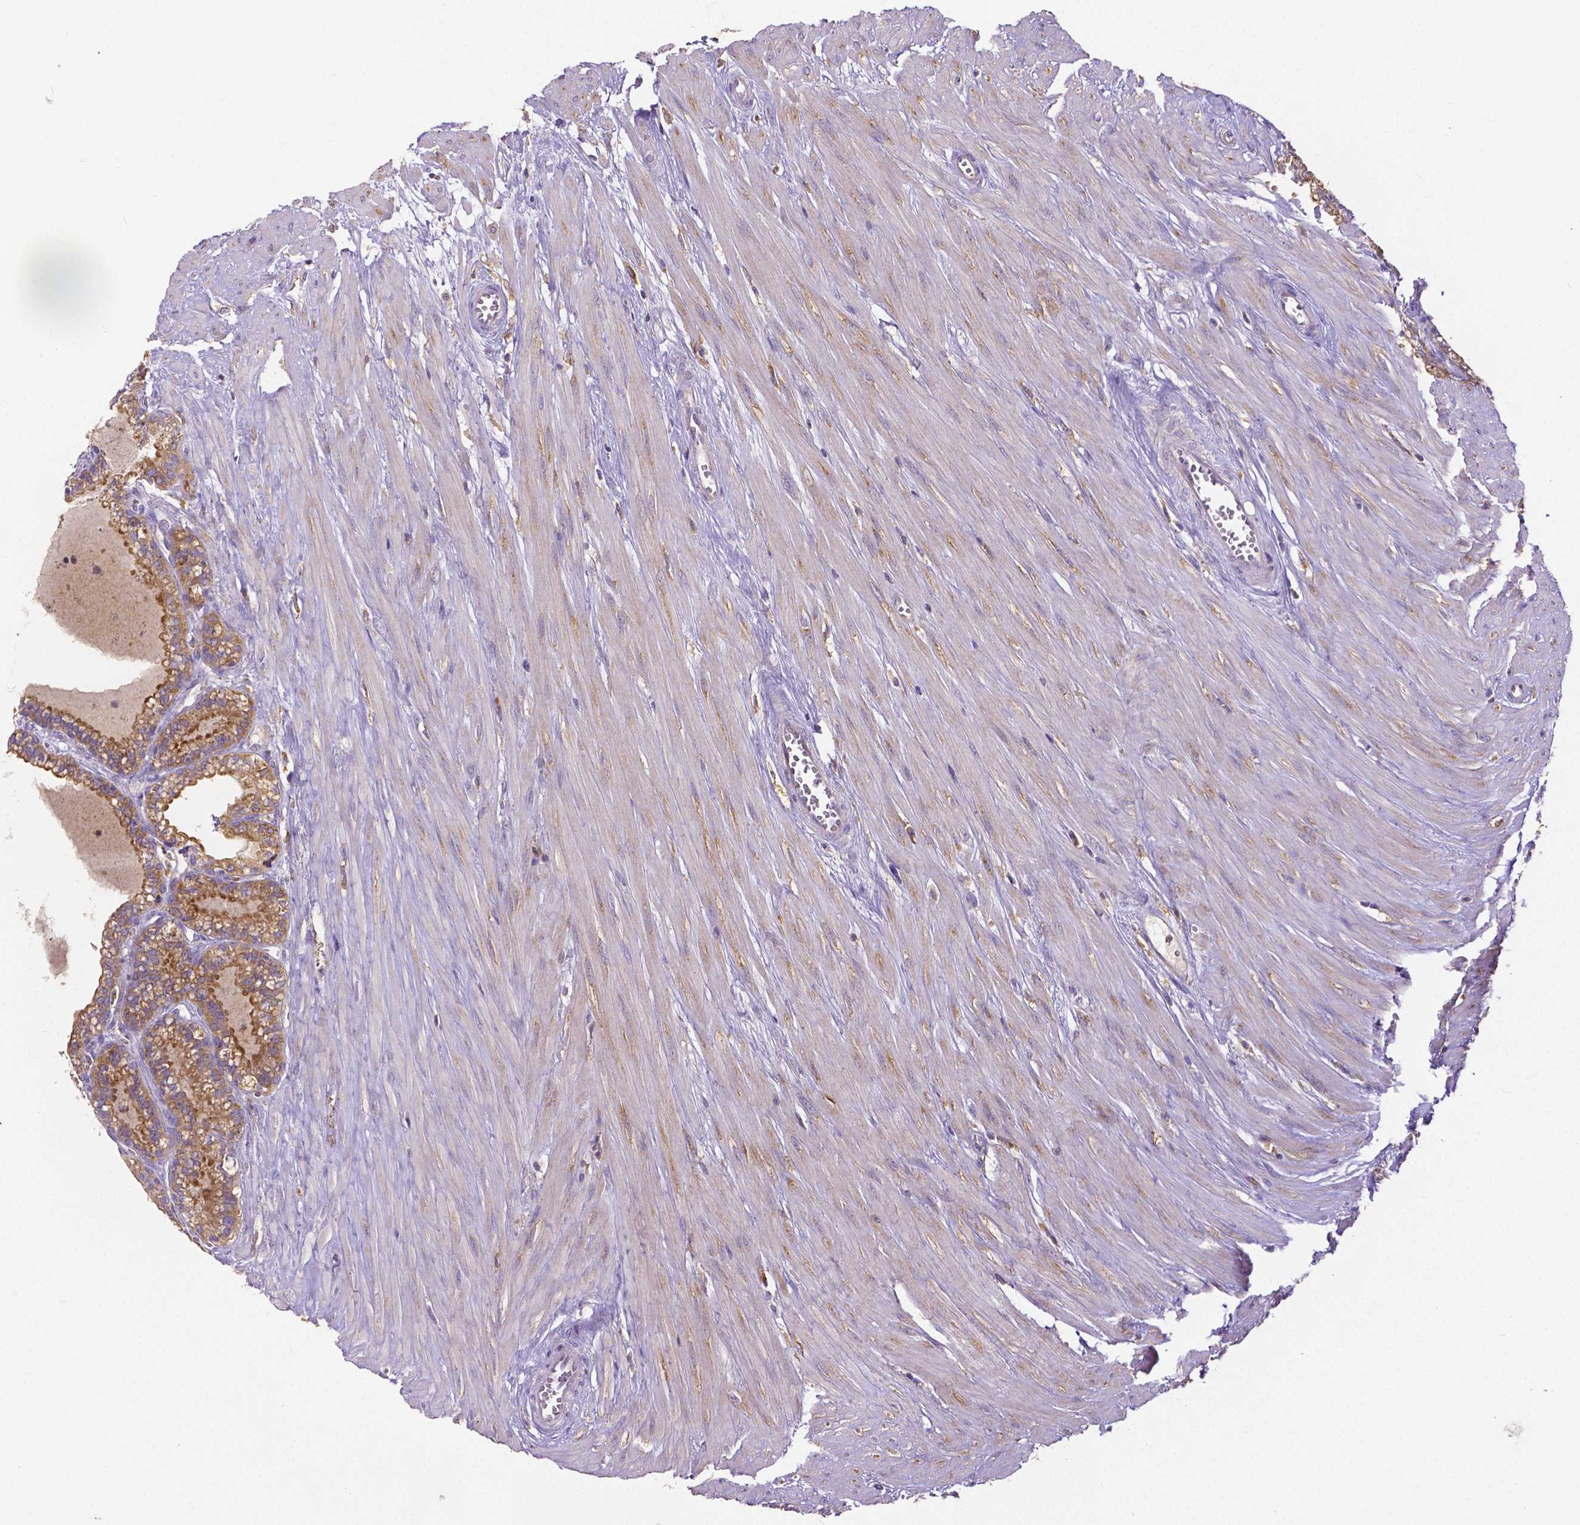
{"staining": {"intensity": "moderate", "quantity": "25%-75%", "location": "cytoplasmic/membranous"}, "tissue": "seminal vesicle", "cell_type": "Glandular cells", "image_type": "normal", "snomed": [{"axis": "morphology", "description": "Normal tissue, NOS"}, {"axis": "morphology", "description": "Urothelial carcinoma, NOS"}, {"axis": "topography", "description": "Urinary bladder"}, {"axis": "topography", "description": "Seminal veicle"}], "caption": "Glandular cells exhibit medium levels of moderate cytoplasmic/membranous staining in about 25%-75% of cells in unremarkable human seminal vesicle.", "gene": "DICER1", "patient": {"sex": "male", "age": 76}}